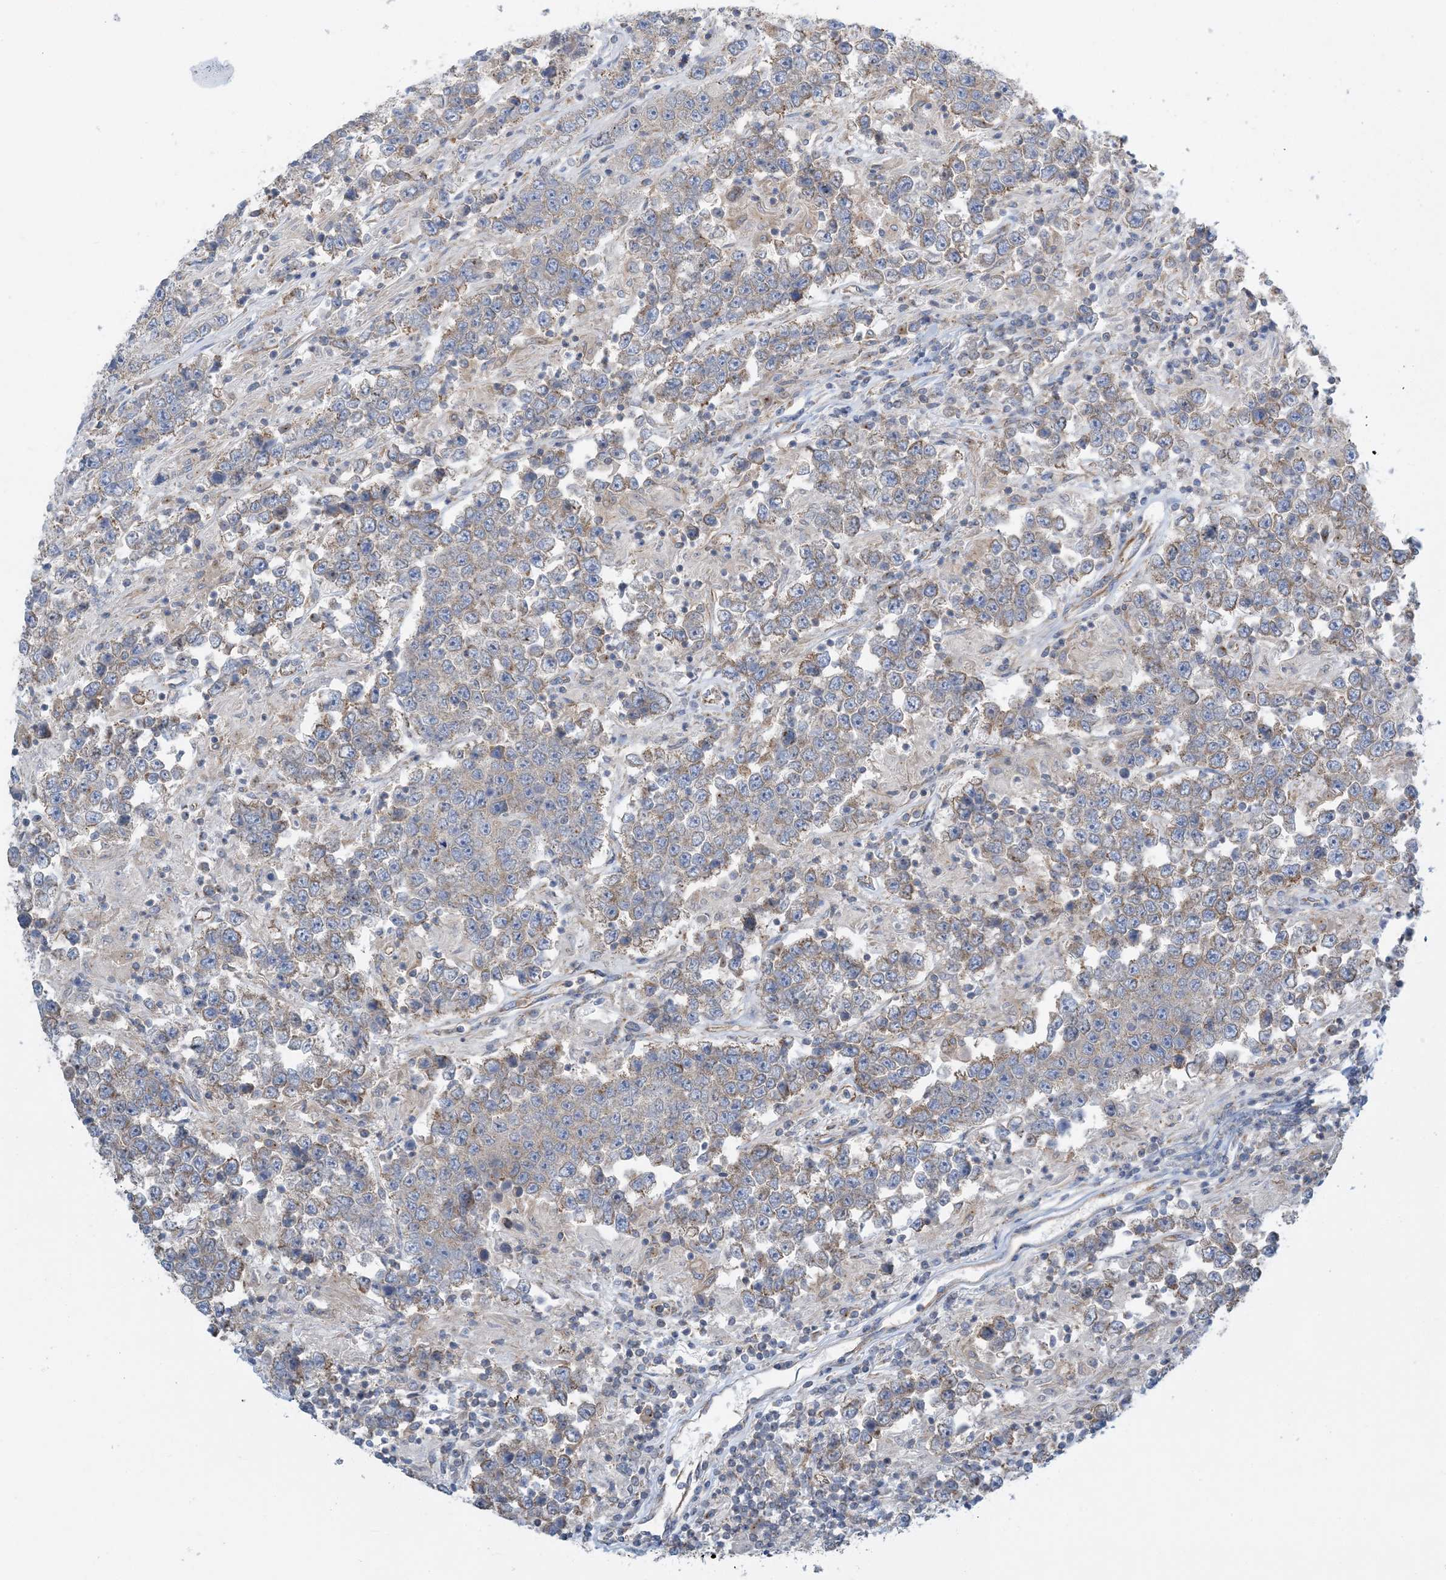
{"staining": {"intensity": "weak", "quantity": ">75%", "location": "cytoplasmic/membranous"}, "tissue": "testis cancer", "cell_type": "Tumor cells", "image_type": "cancer", "snomed": [{"axis": "morphology", "description": "Normal tissue, NOS"}, {"axis": "morphology", "description": "Urothelial carcinoma, High grade"}, {"axis": "morphology", "description": "Seminoma, NOS"}, {"axis": "morphology", "description": "Carcinoma, Embryonal, NOS"}, {"axis": "topography", "description": "Urinary bladder"}, {"axis": "topography", "description": "Testis"}], "caption": "An immunohistochemistry histopathology image of tumor tissue is shown. Protein staining in brown highlights weak cytoplasmic/membranous positivity in testis cancer (seminoma) within tumor cells. The staining was performed using DAB (3,3'-diaminobenzidine) to visualize the protein expression in brown, while the nuclei were stained in blue with hematoxylin (Magnification: 20x).", "gene": "SIDT1", "patient": {"sex": "male", "age": 41}}